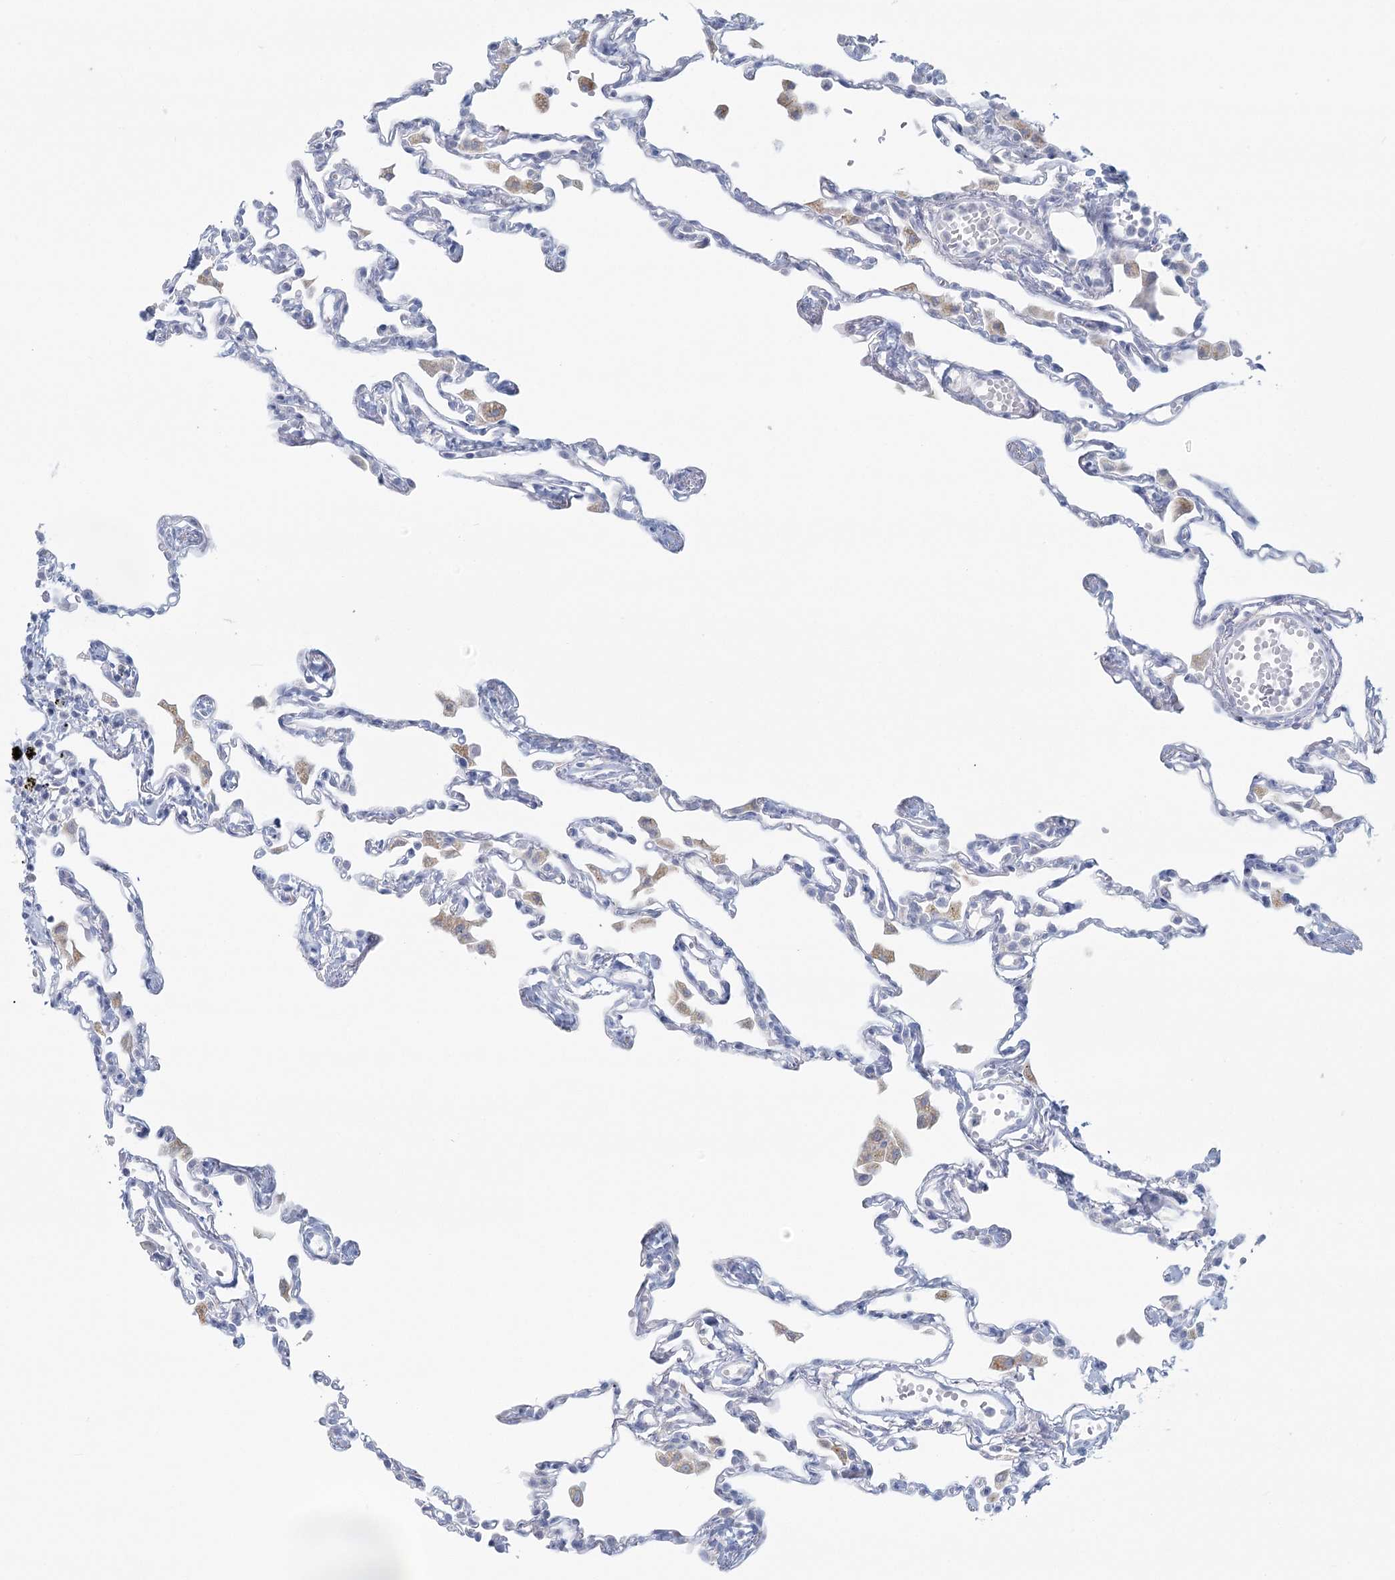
{"staining": {"intensity": "negative", "quantity": "none", "location": "none"}, "tissue": "lung", "cell_type": "Alveolar cells", "image_type": "normal", "snomed": [{"axis": "morphology", "description": "Normal tissue, NOS"}, {"axis": "topography", "description": "Lung"}], "caption": "High power microscopy photomicrograph of an immunohistochemistry (IHC) photomicrograph of unremarkable lung, revealing no significant expression in alveolar cells.", "gene": "BPHL", "patient": {"sex": "female", "age": 49}}